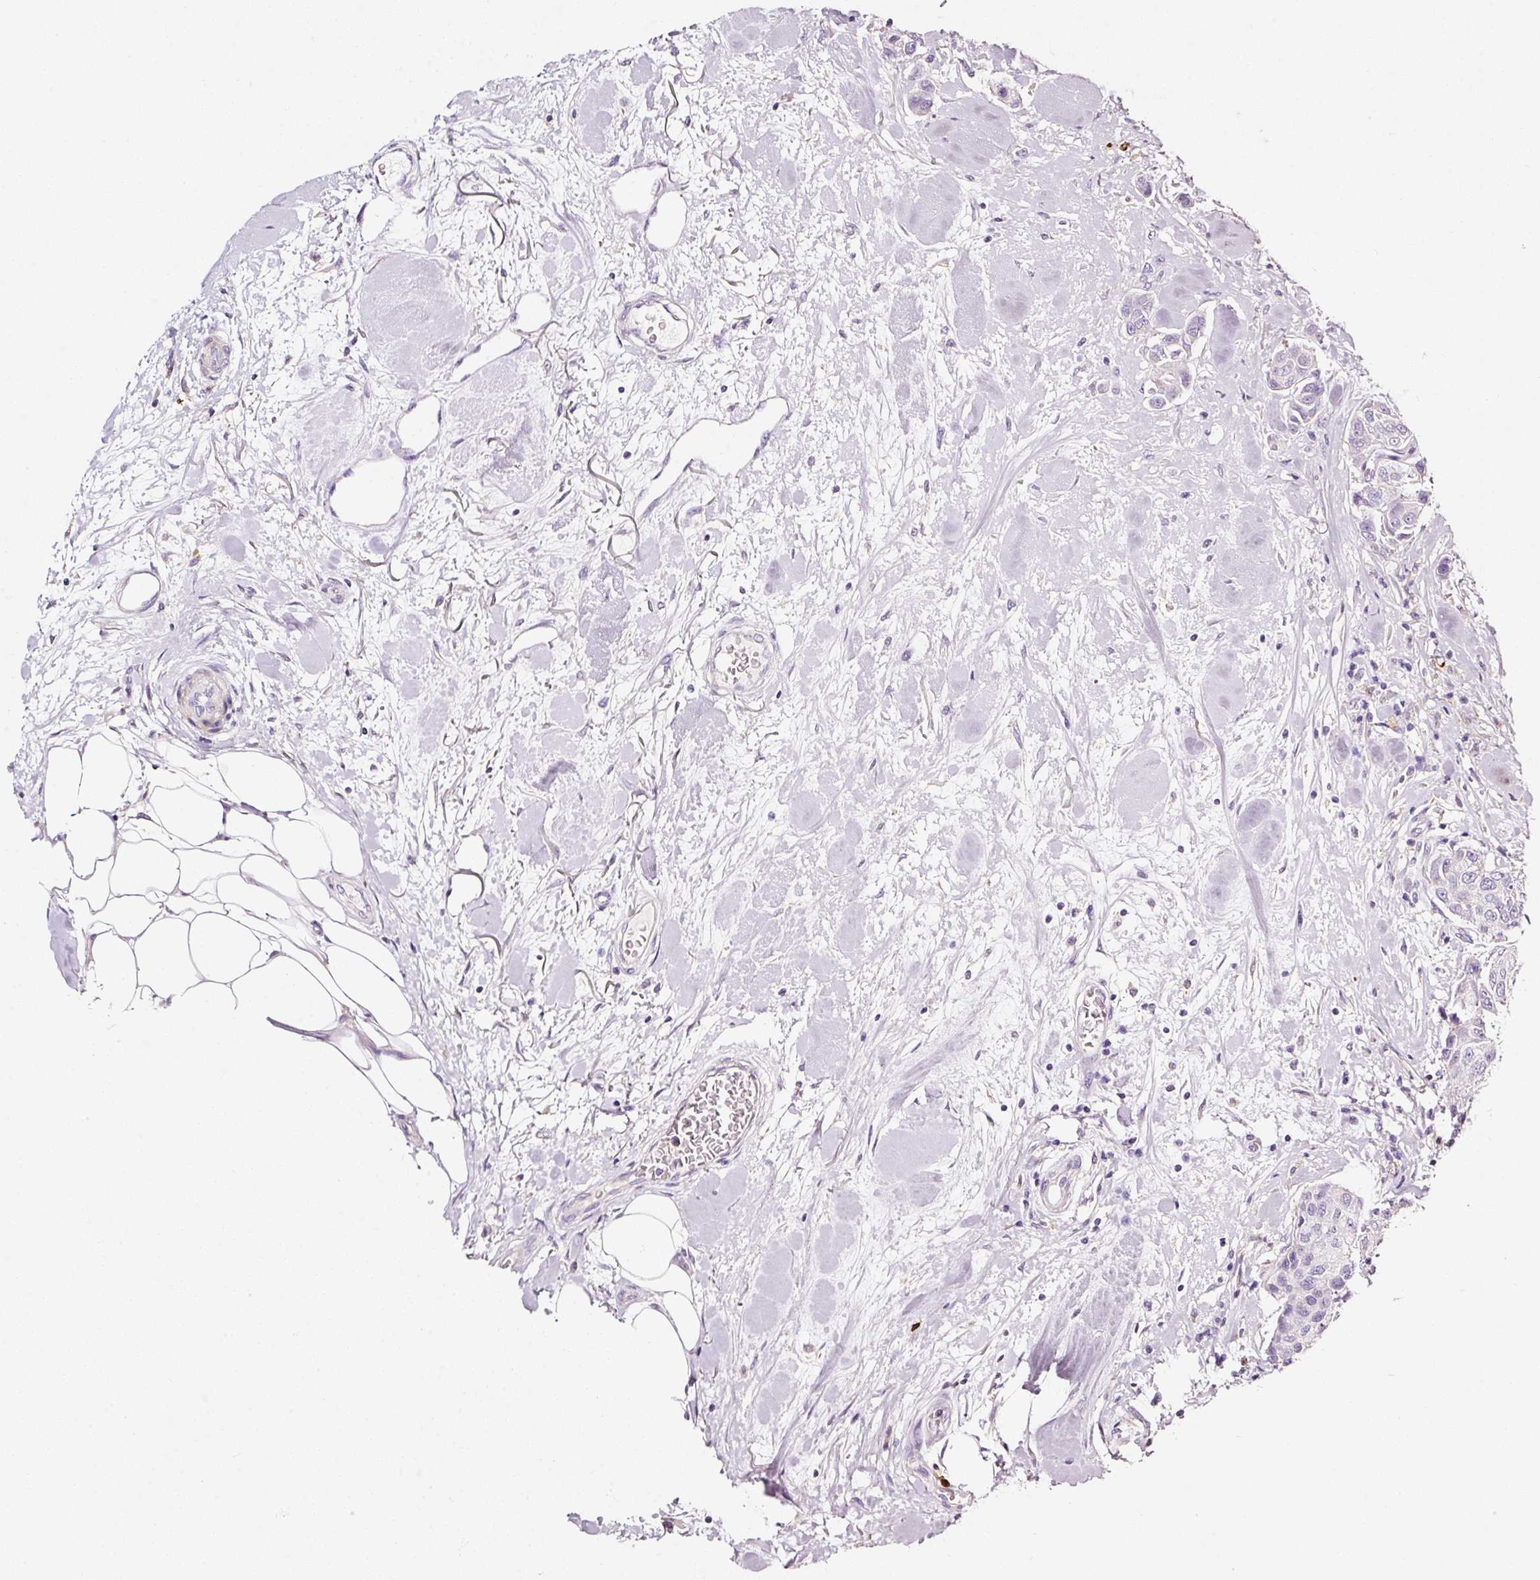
{"staining": {"intensity": "negative", "quantity": "none", "location": "none"}, "tissue": "breast cancer", "cell_type": "Tumor cells", "image_type": "cancer", "snomed": [{"axis": "morphology", "description": "Duct carcinoma"}, {"axis": "topography", "description": "Breast"}, {"axis": "topography", "description": "Lymph node"}], "caption": "This is an immunohistochemistry (IHC) micrograph of invasive ductal carcinoma (breast). There is no expression in tumor cells.", "gene": "CYB561A3", "patient": {"sex": "female", "age": 80}}